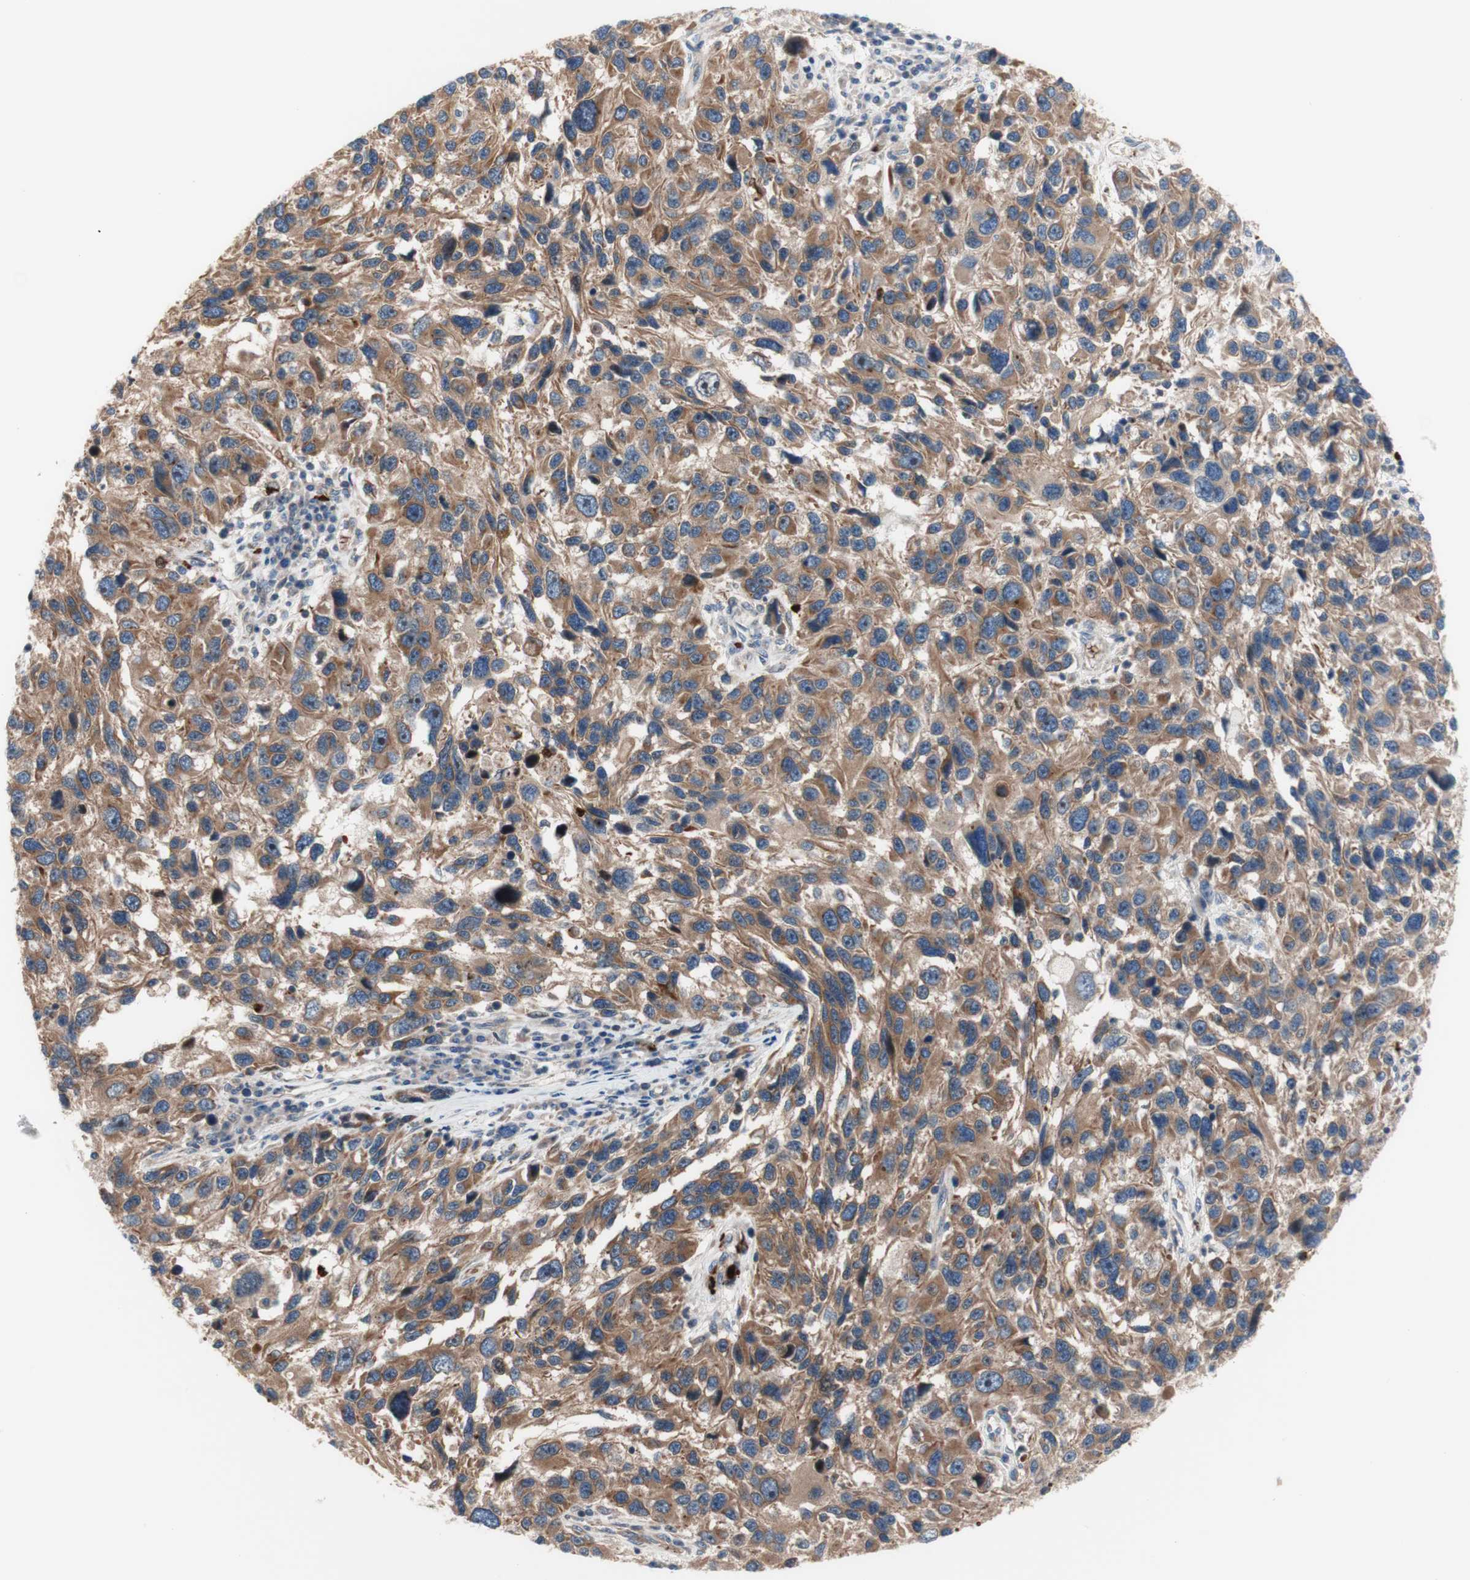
{"staining": {"intensity": "moderate", "quantity": ">75%", "location": "cytoplasmic/membranous"}, "tissue": "melanoma", "cell_type": "Tumor cells", "image_type": "cancer", "snomed": [{"axis": "morphology", "description": "Malignant melanoma, NOS"}, {"axis": "topography", "description": "Skin"}], "caption": "Tumor cells display medium levels of moderate cytoplasmic/membranous positivity in about >75% of cells in melanoma.", "gene": "USP9X", "patient": {"sex": "male", "age": 53}}